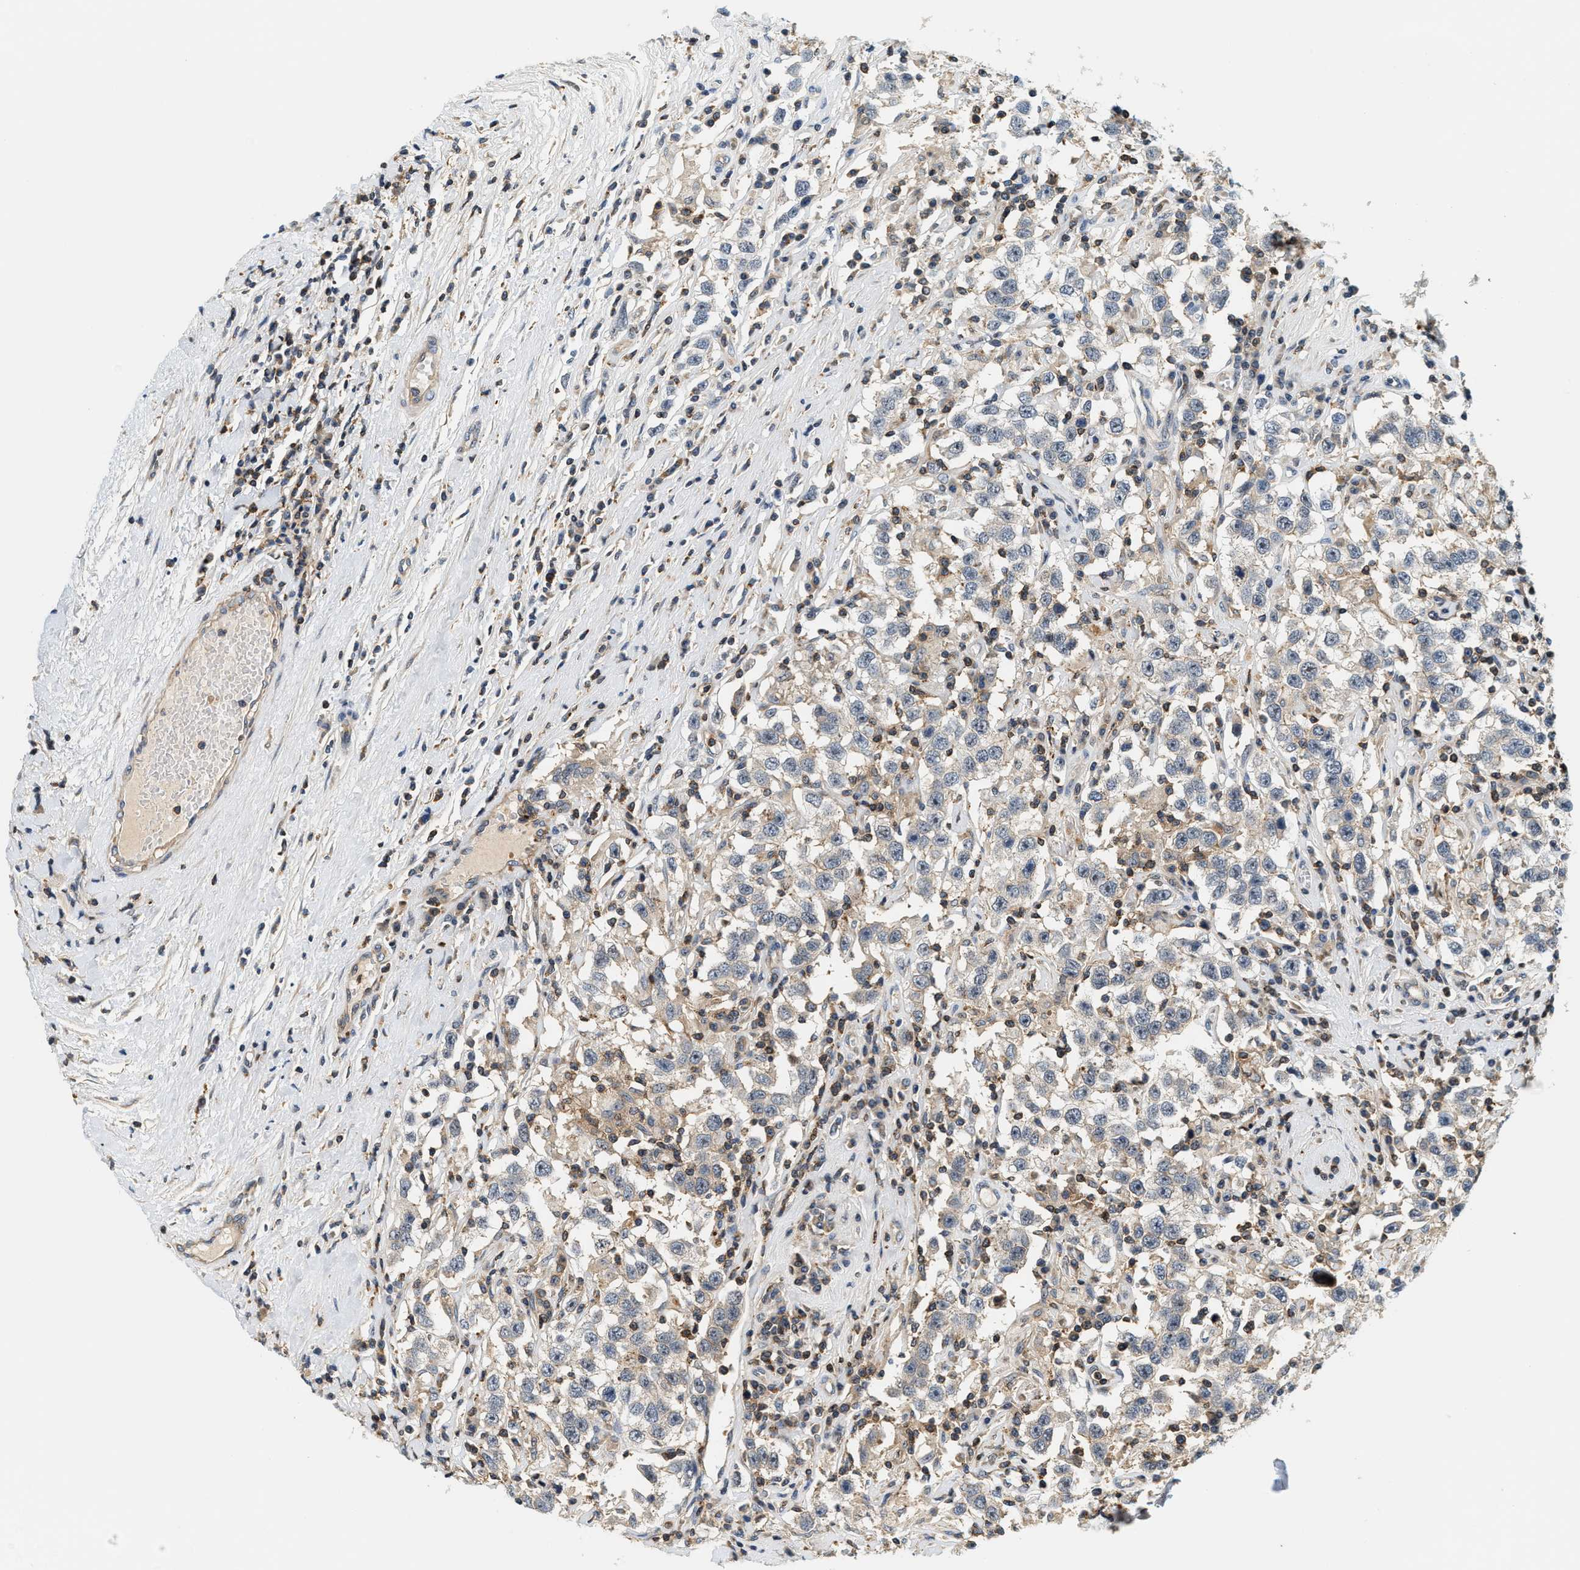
{"staining": {"intensity": "weak", "quantity": "<25%", "location": "cytoplasmic/membranous"}, "tissue": "testis cancer", "cell_type": "Tumor cells", "image_type": "cancer", "snomed": [{"axis": "morphology", "description": "Seminoma, NOS"}, {"axis": "topography", "description": "Testis"}], "caption": "Tumor cells show no significant protein expression in testis cancer.", "gene": "SAMD9", "patient": {"sex": "male", "age": 41}}